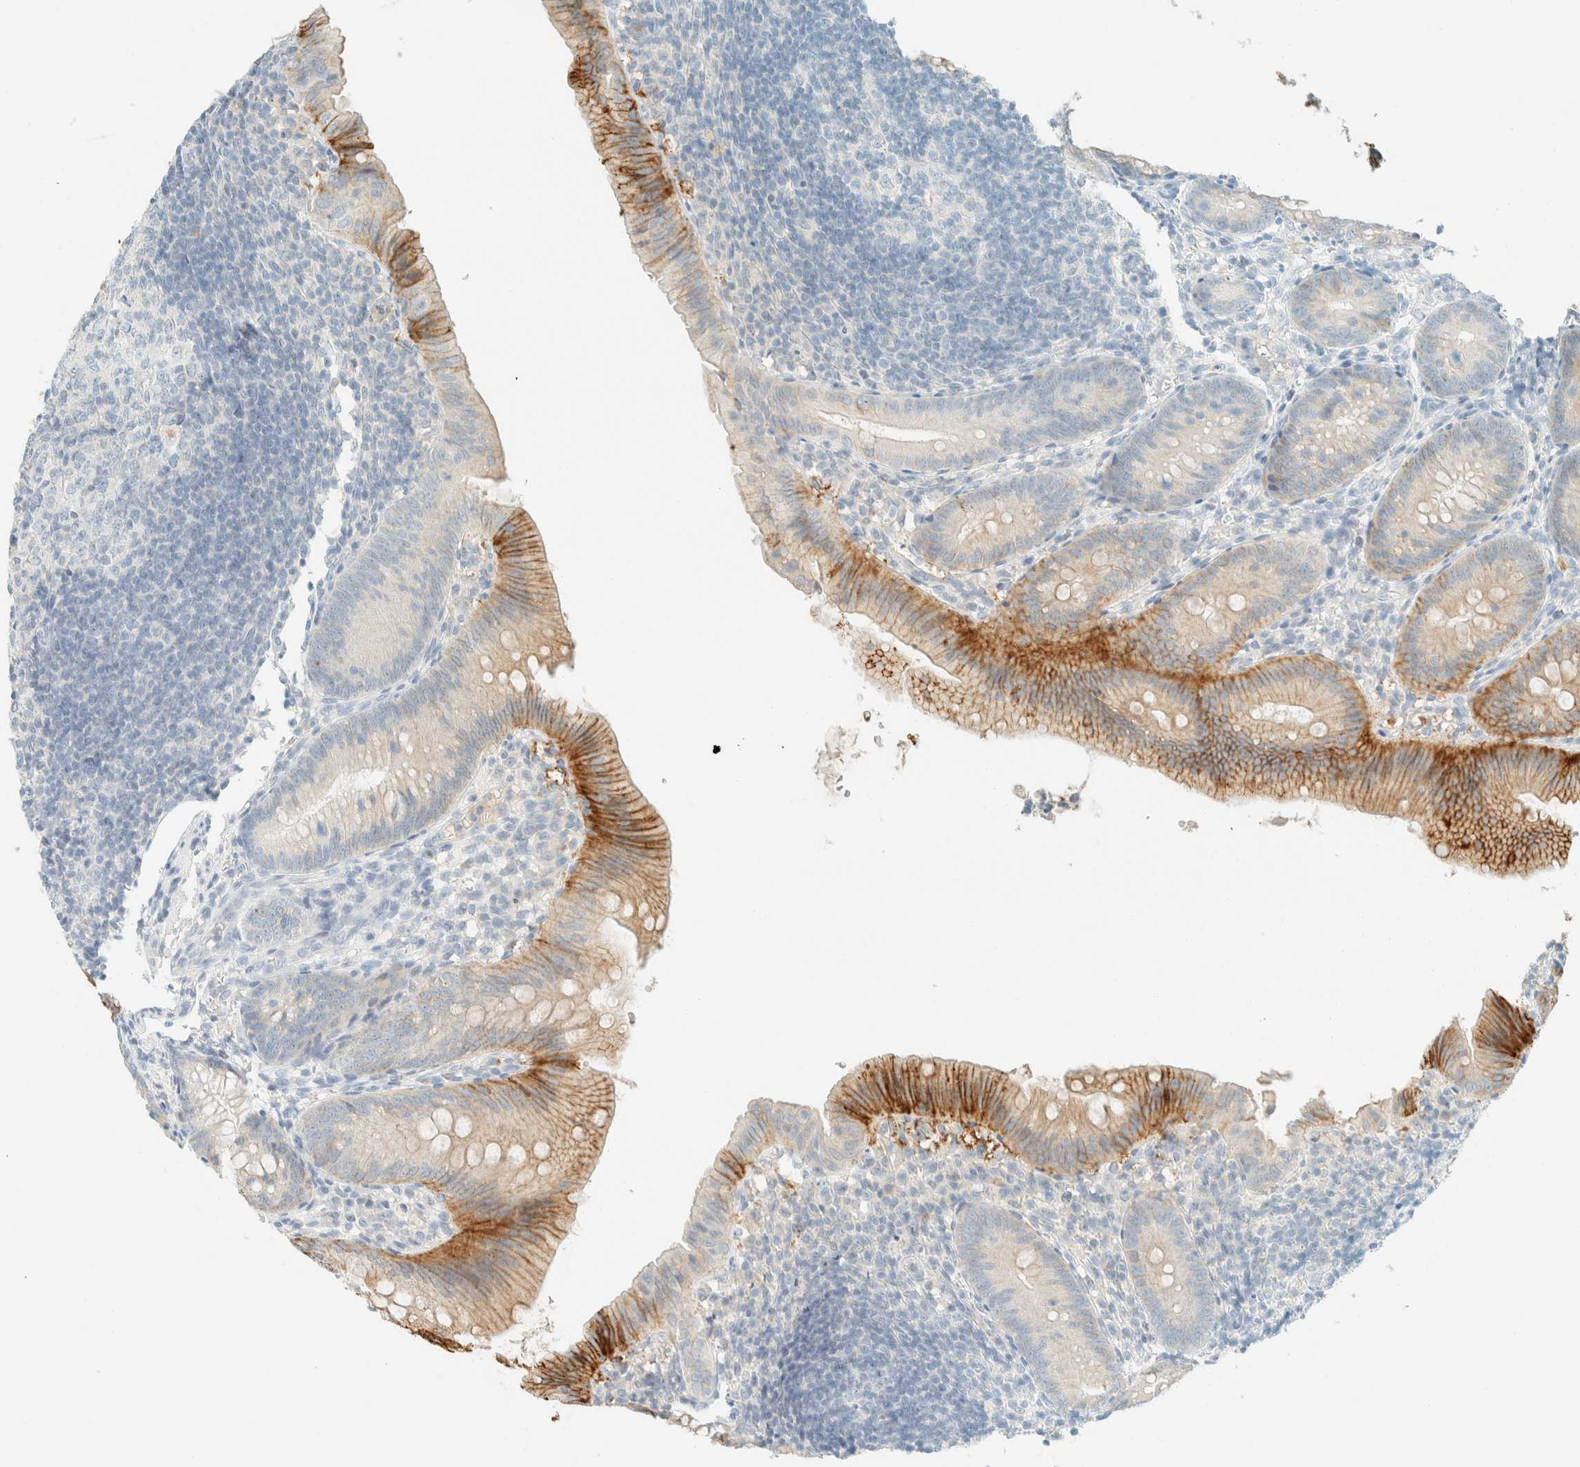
{"staining": {"intensity": "strong", "quantity": "25%-75%", "location": "cytoplasmic/membranous"}, "tissue": "appendix", "cell_type": "Glandular cells", "image_type": "normal", "snomed": [{"axis": "morphology", "description": "Normal tissue, NOS"}, {"axis": "topography", "description": "Appendix"}], "caption": "Protein analysis of benign appendix shows strong cytoplasmic/membranous expression in about 25%-75% of glandular cells.", "gene": "GPA33", "patient": {"sex": "male", "age": 1}}